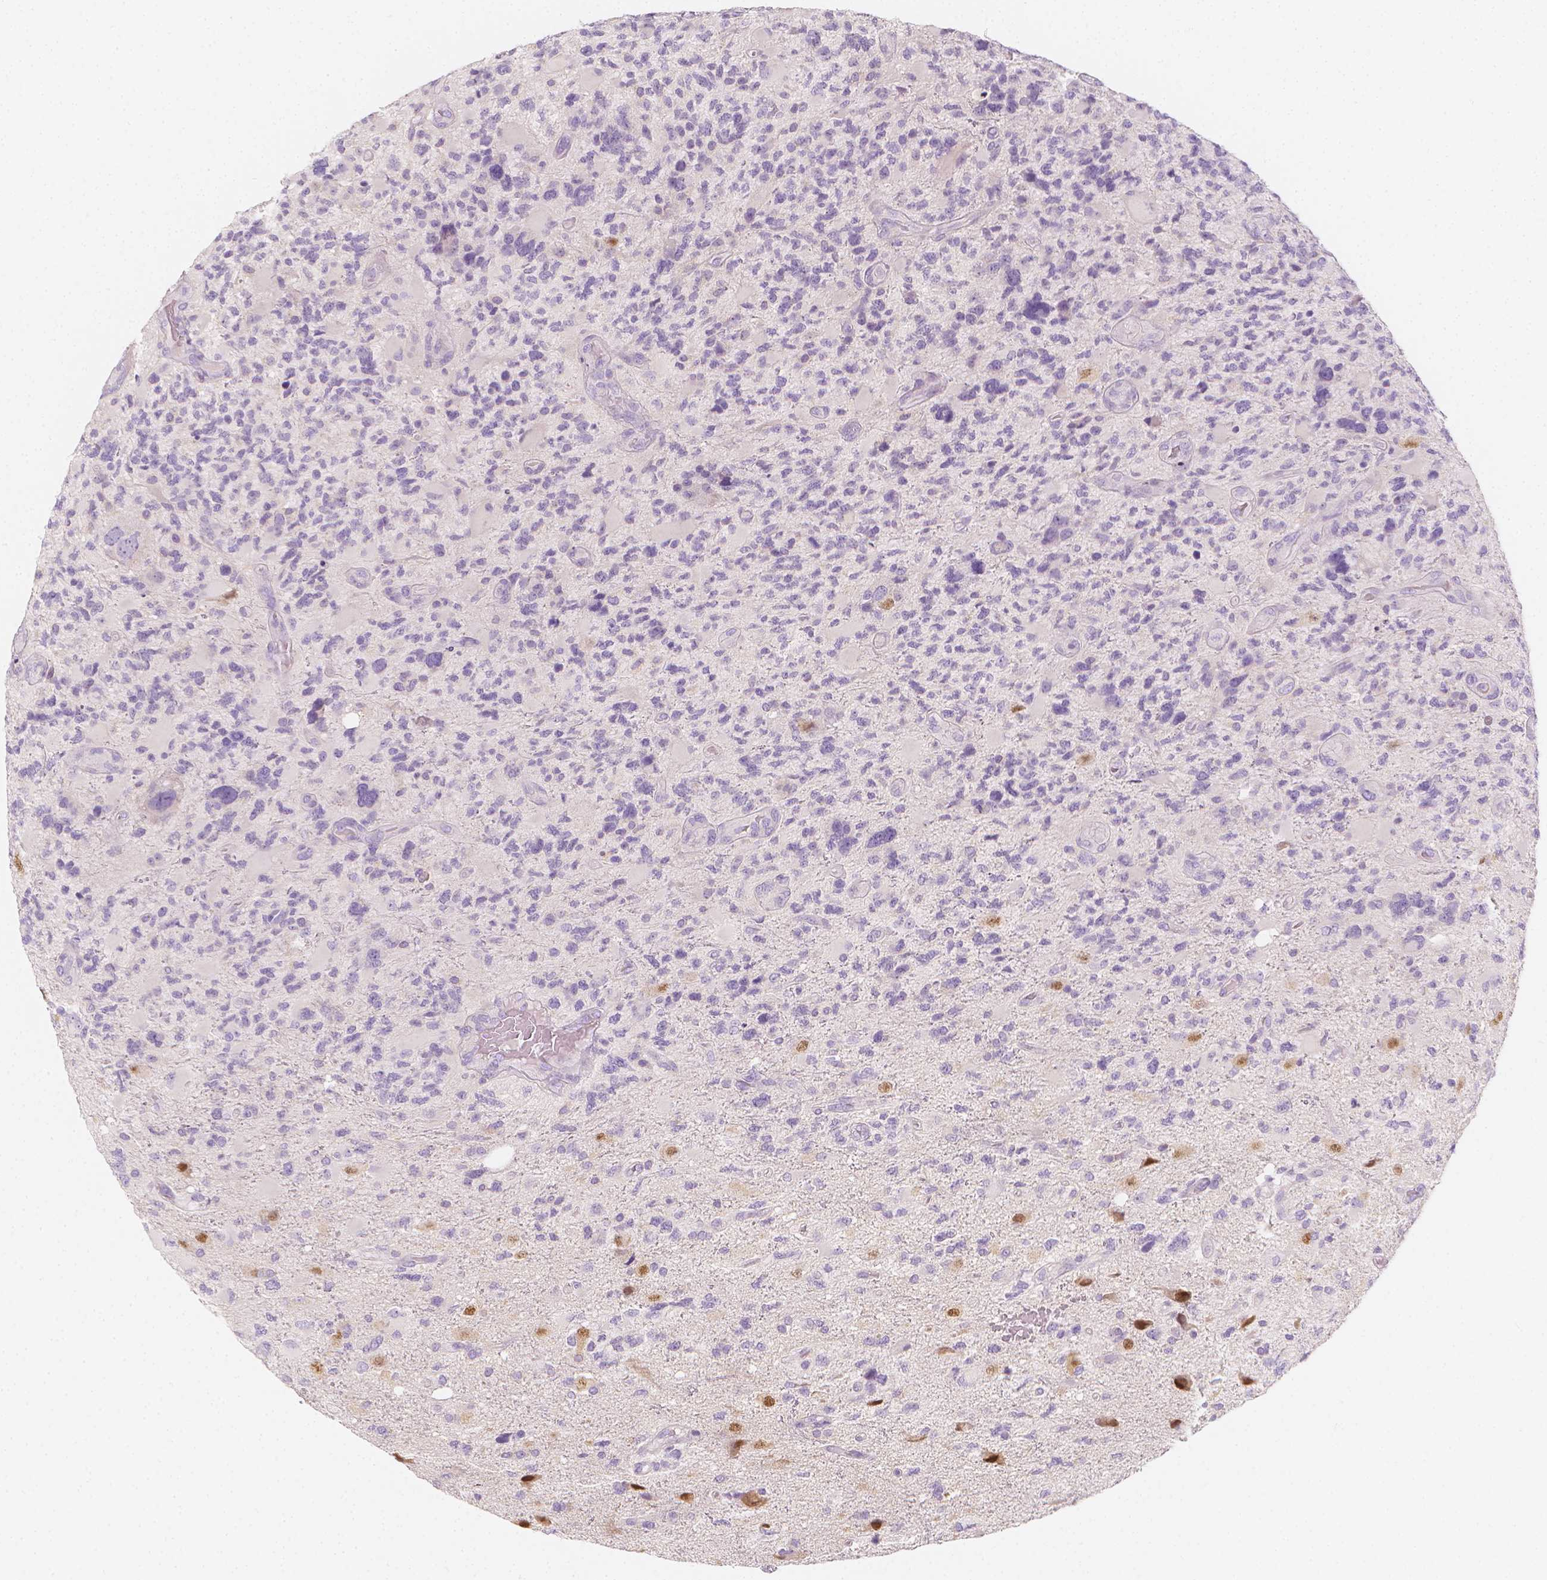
{"staining": {"intensity": "negative", "quantity": "none", "location": "none"}, "tissue": "glioma", "cell_type": "Tumor cells", "image_type": "cancer", "snomed": [{"axis": "morphology", "description": "Glioma, malignant, High grade"}, {"axis": "topography", "description": "Brain"}], "caption": "Tumor cells show no significant positivity in malignant high-grade glioma.", "gene": "RBFOX1", "patient": {"sex": "female", "age": 71}}